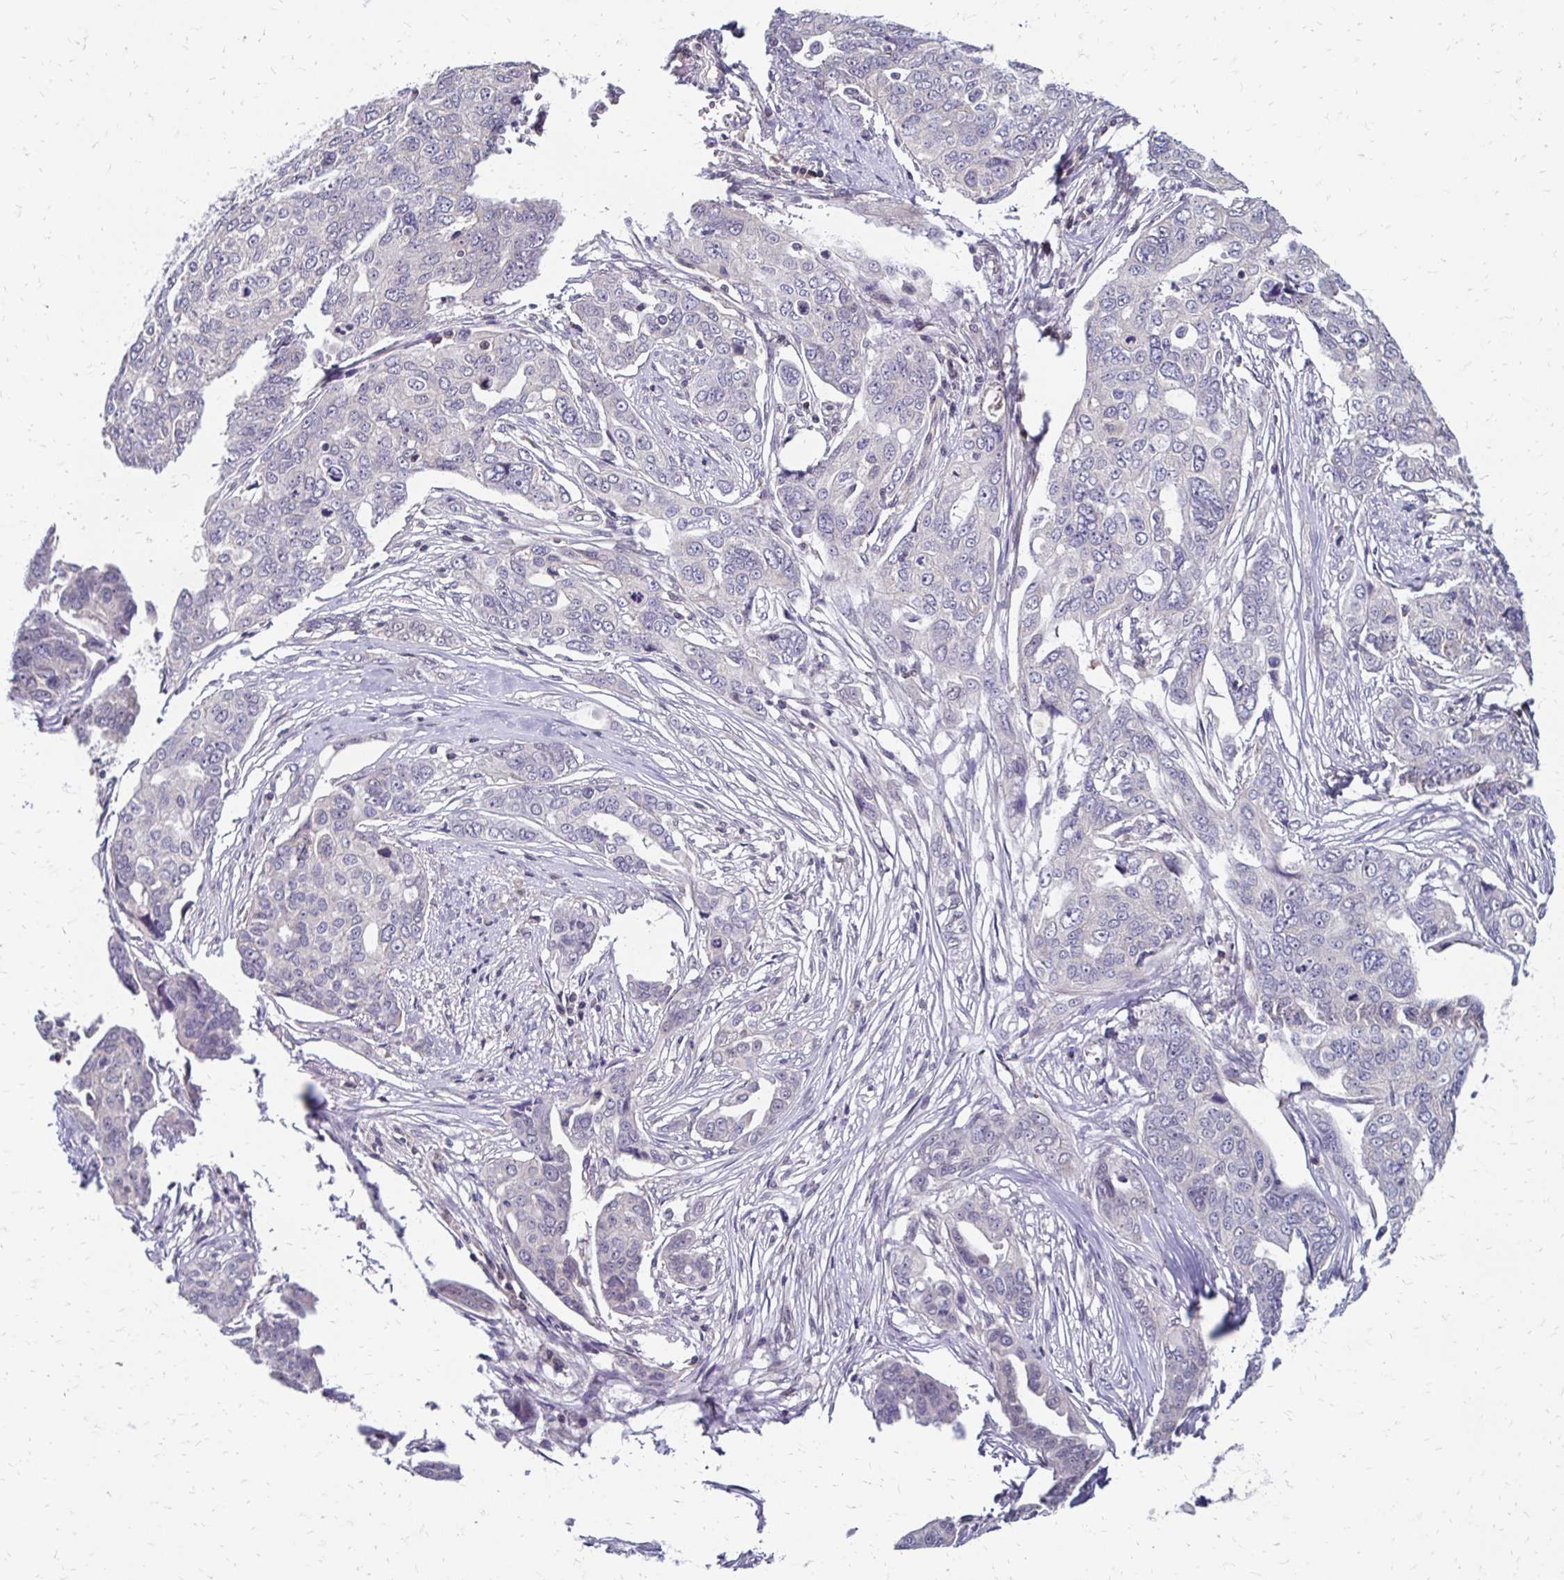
{"staining": {"intensity": "negative", "quantity": "none", "location": "none"}, "tissue": "ovarian cancer", "cell_type": "Tumor cells", "image_type": "cancer", "snomed": [{"axis": "morphology", "description": "Carcinoma, endometroid"}, {"axis": "topography", "description": "Ovary"}], "caption": "Tumor cells are negative for brown protein staining in ovarian cancer (endometroid carcinoma).", "gene": "CBX7", "patient": {"sex": "female", "age": 70}}